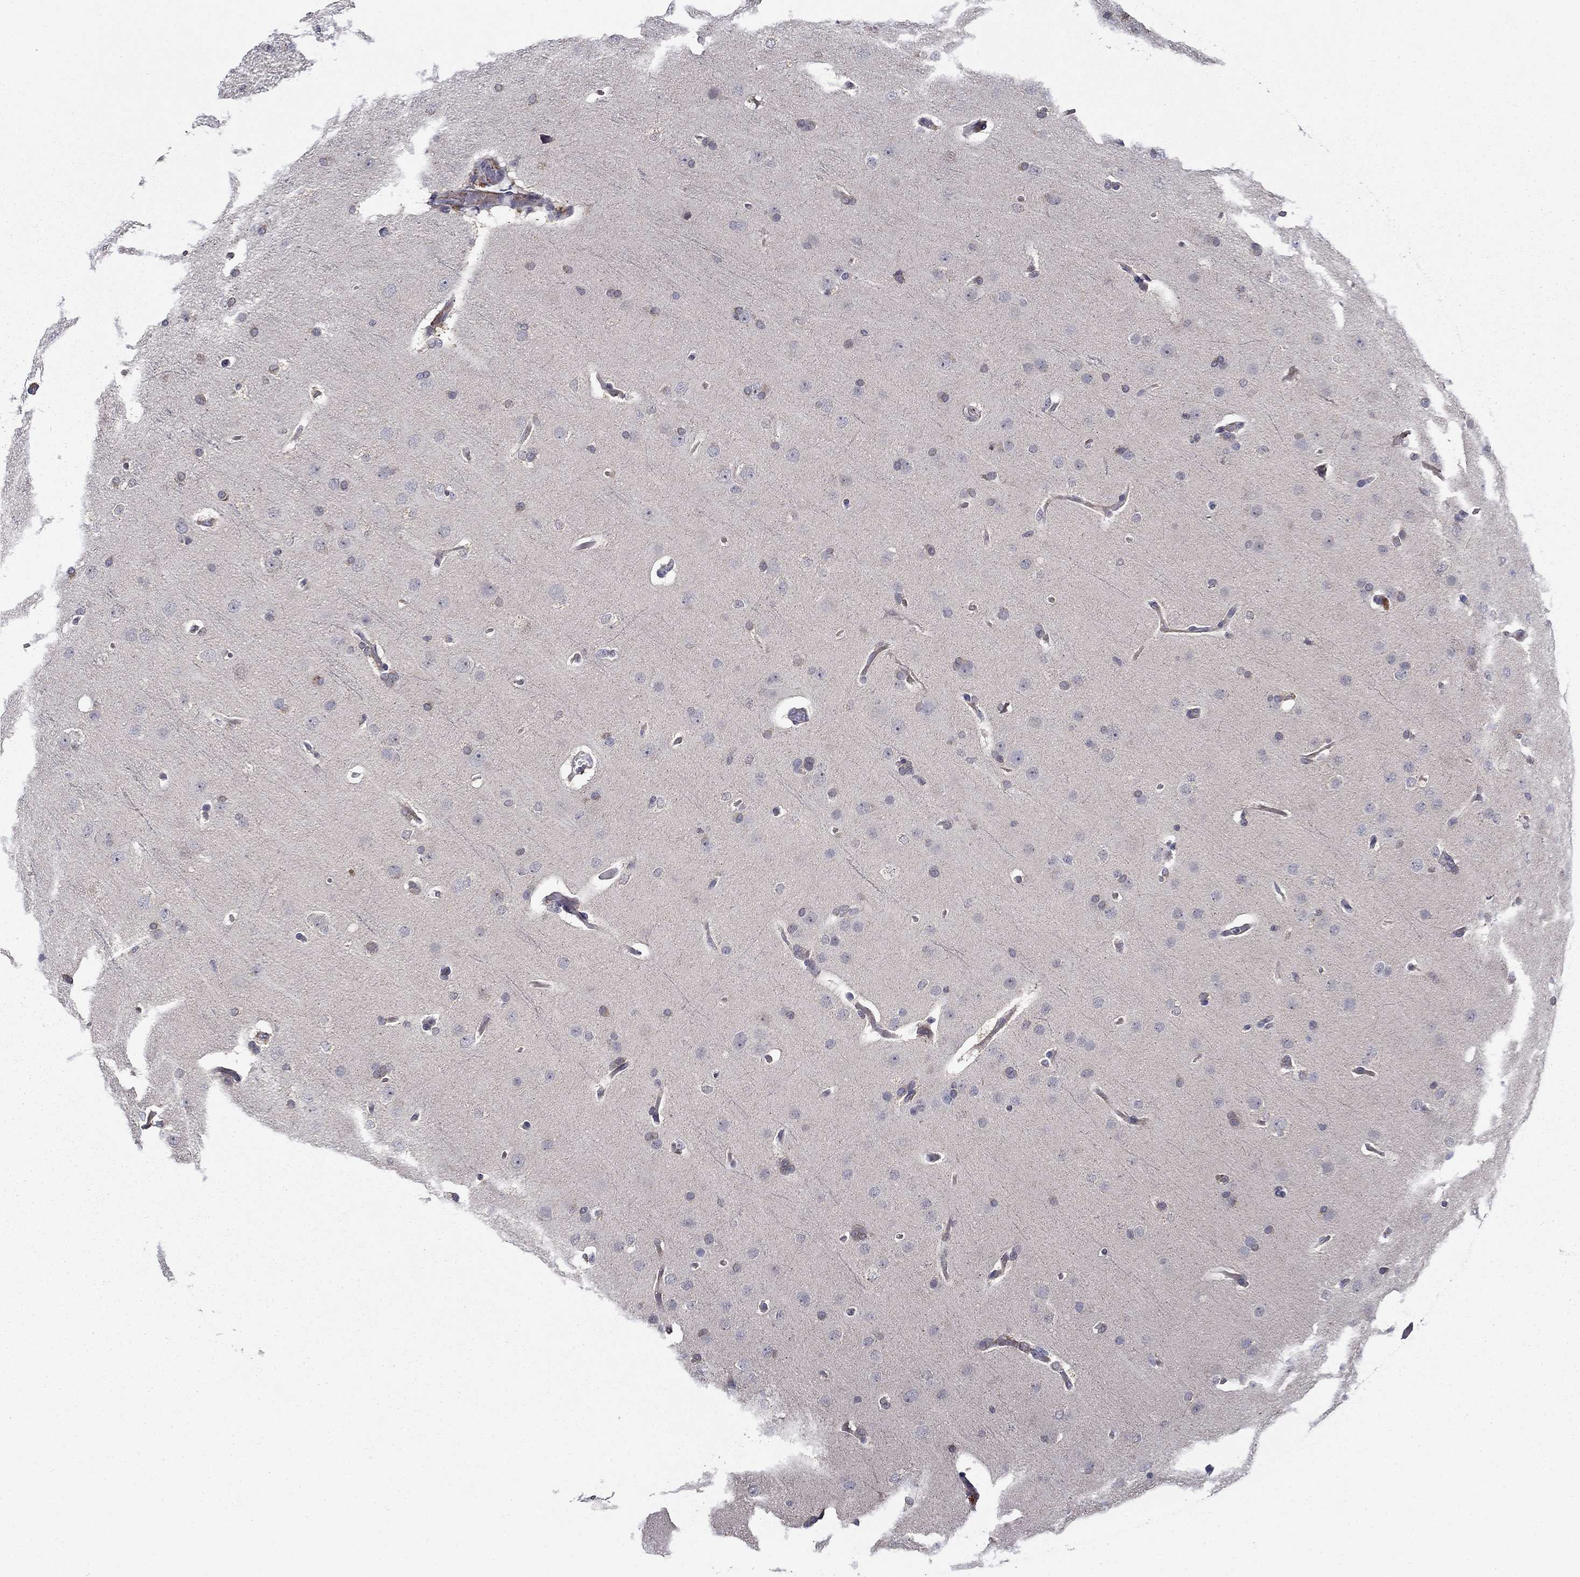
{"staining": {"intensity": "negative", "quantity": "none", "location": "none"}, "tissue": "glioma", "cell_type": "Tumor cells", "image_type": "cancer", "snomed": [{"axis": "morphology", "description": "Glioma, malignant, Low grade"}, {"axis": "topography", "description": "Brain"}], "caption": "Glioma was stained to show a protein in brown. There is no significant positivity in tumor cells.", "gene": "LACTB2", "patient": {"sex": "male", "age": 41}}